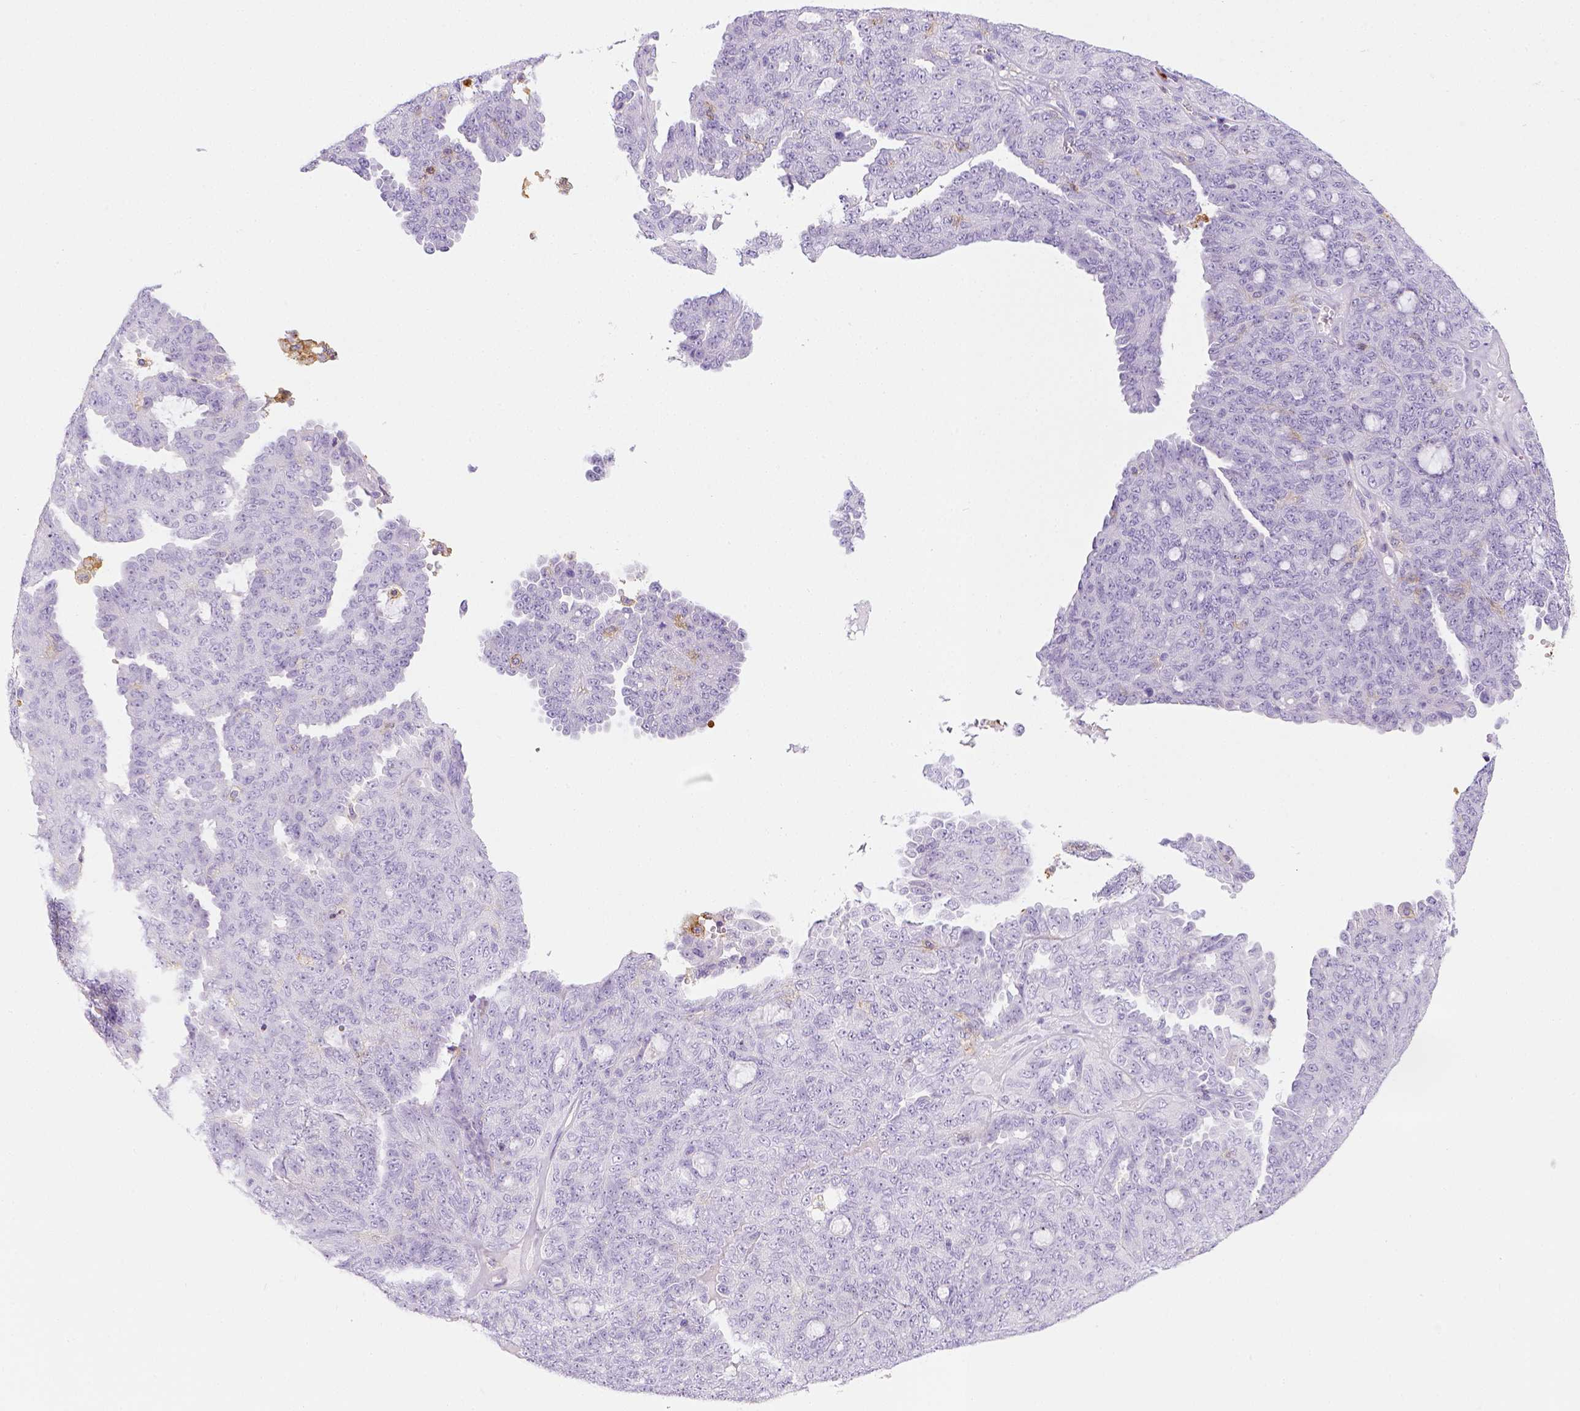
{"staining": {"intensity": "negative", "quantity": "none", "location": "none"}, "tissue": "ovarian cancer", "cell_type": "Tumor cells", "image_type": "cancer", "snomed": [{"axis": "morphology", "description": "Cystadenocarcinoma, serous, NOS"}, {"axis": "topography", "description": "Ovary"}], "caption": "Tumor cells show no significant expression in ovarian serous cystadenocarcinoma.", "gene": "ITGAM", "patient": {"sex": "female", "age": 71}}